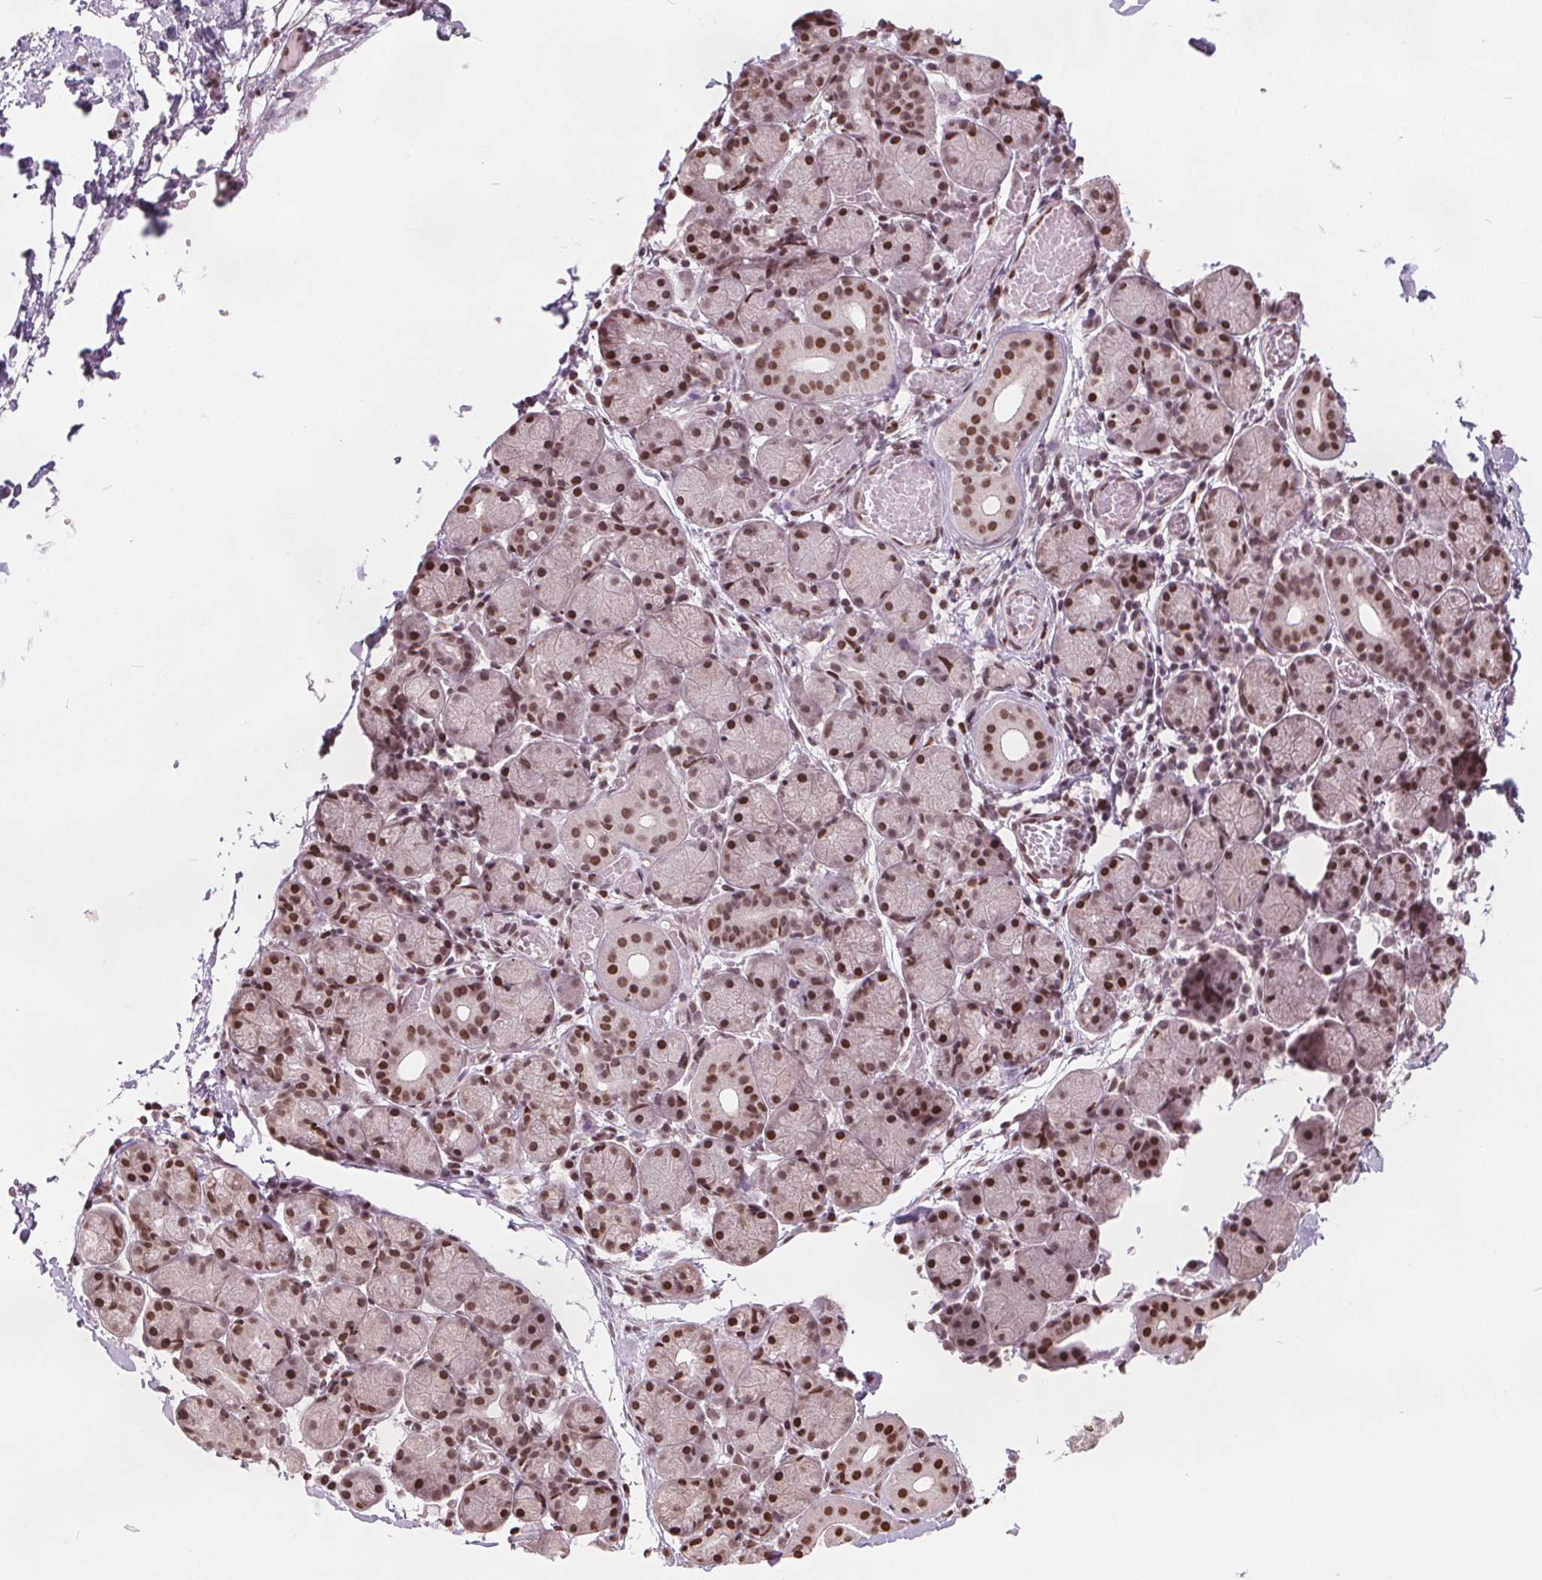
{"staining": {"intensity": "strong", "quantity": ">75%", "location": "nuclear"}, "tissue": "salivary gland", "cell_type": "Glandular cells", "image_type": "normal", "snomed": [{"axis": "morphology", "description": "Normal tissue, NOS"}, {"axis": "topography", "description": "Salivary gland"}], "caption": "A brown stain highlights strong nuclear expression of a protein in glandular cells of benign salivary gland.", "gene": "ISLR2", "patient": {"sex": "female", "age": 24}}